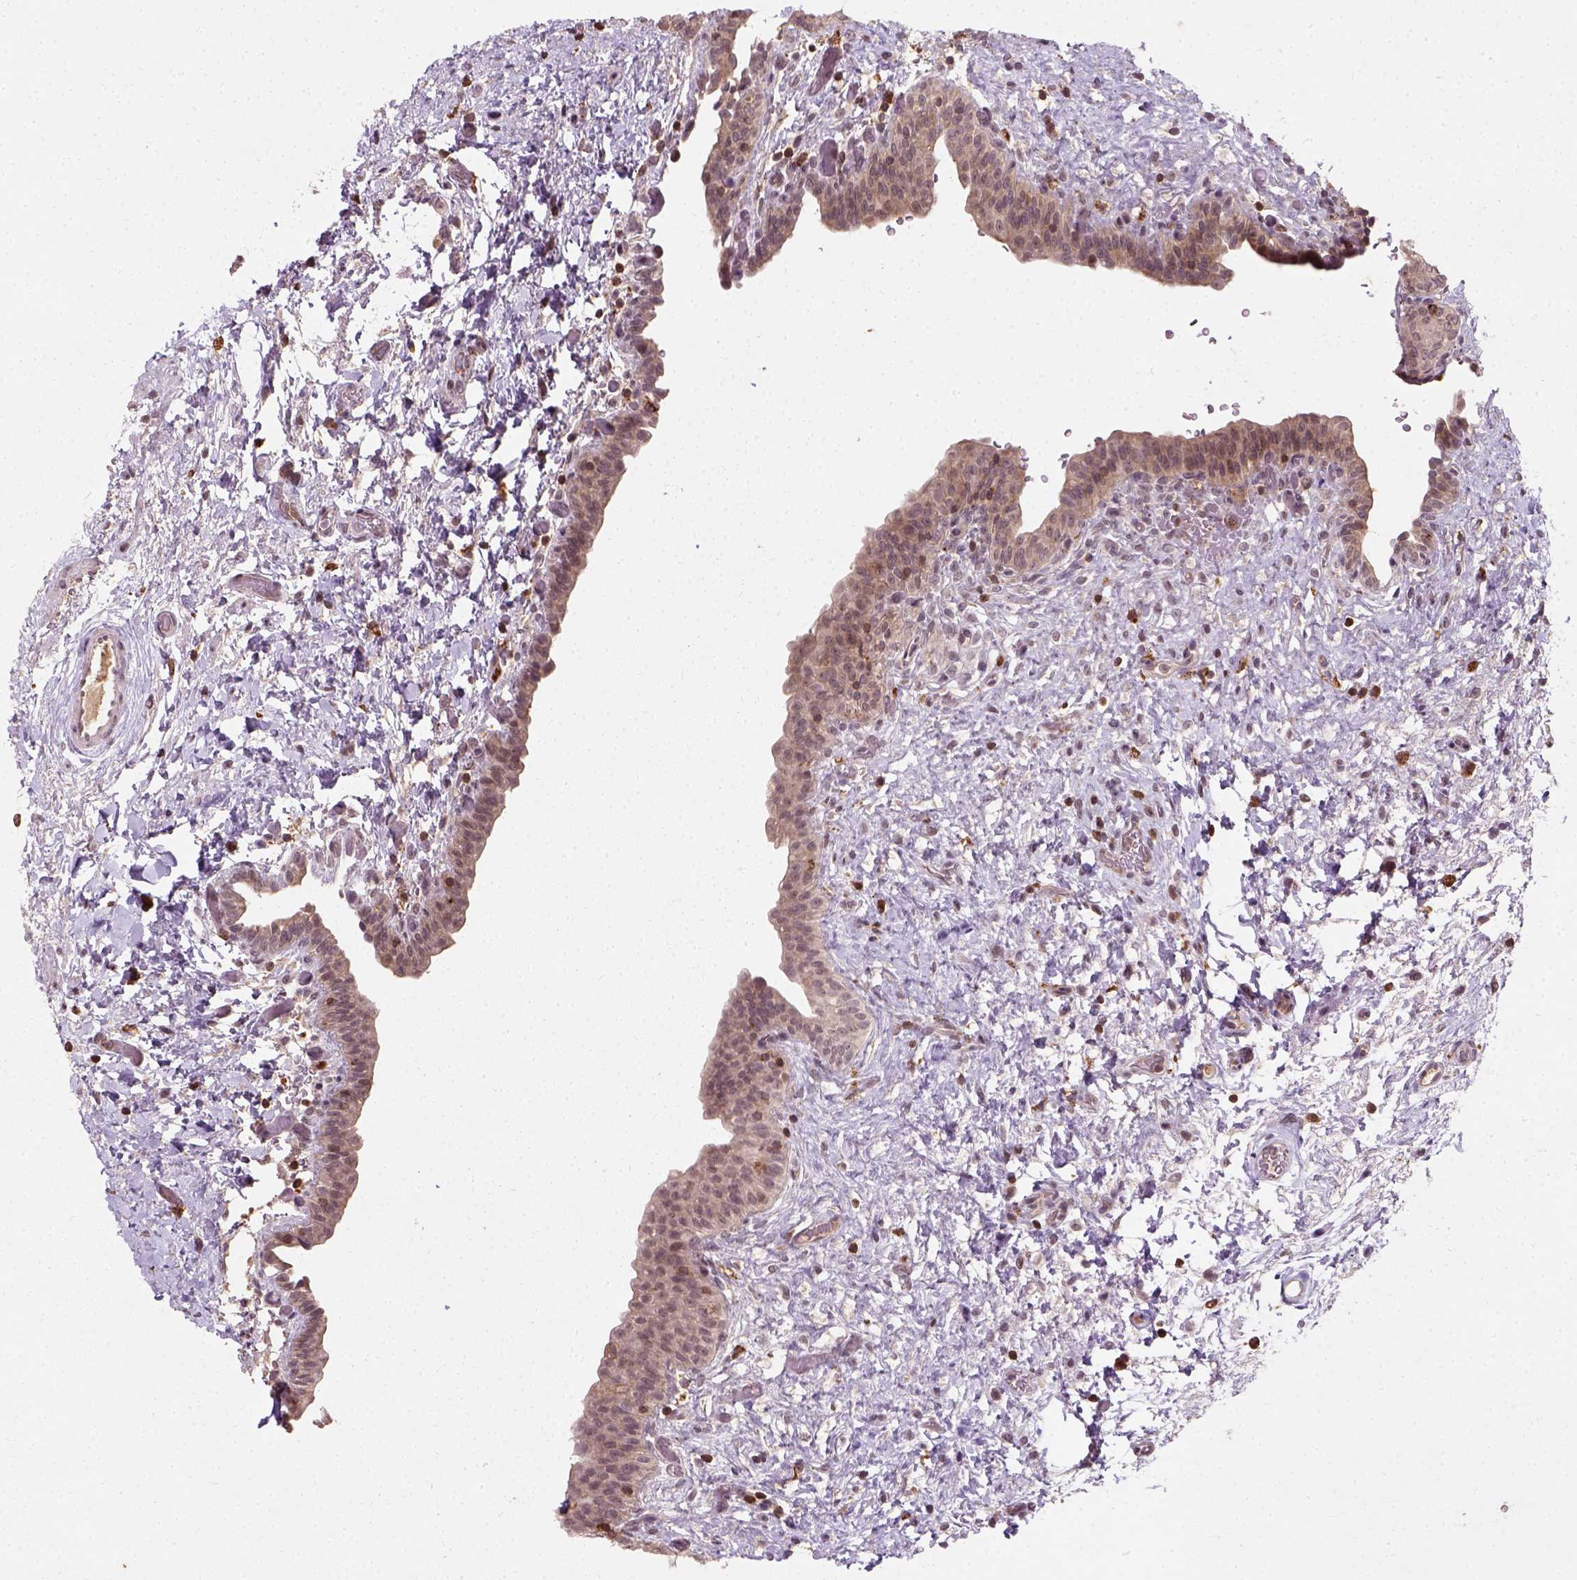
{"staining": {"intensity": "weak", "quantity": "25%-75%", "location": "cytoplasmic/membranous"}, "tissue": "urinary bladder", "cell_type": "Urothelial cells", "image_type": "normal", "snomed": [{"axis": "morphology", "description": "Normal tissue, NOS"}, {"axis": "topography", "description": "Urinary bladder"}], "caption": "Urinary bladder stained with DAB IHC displays low levels of weak cytoplasmic/membranous staining in approximately 25%-75% of urothelial cells. The staining was performed using DAB to visualize the protein expression in brown, while the nuclei were stained in blue with hematoxylin (Magnification: 20x).", "gene": "CAMKK1", "patient": {"sex": "male", "age": 69}}